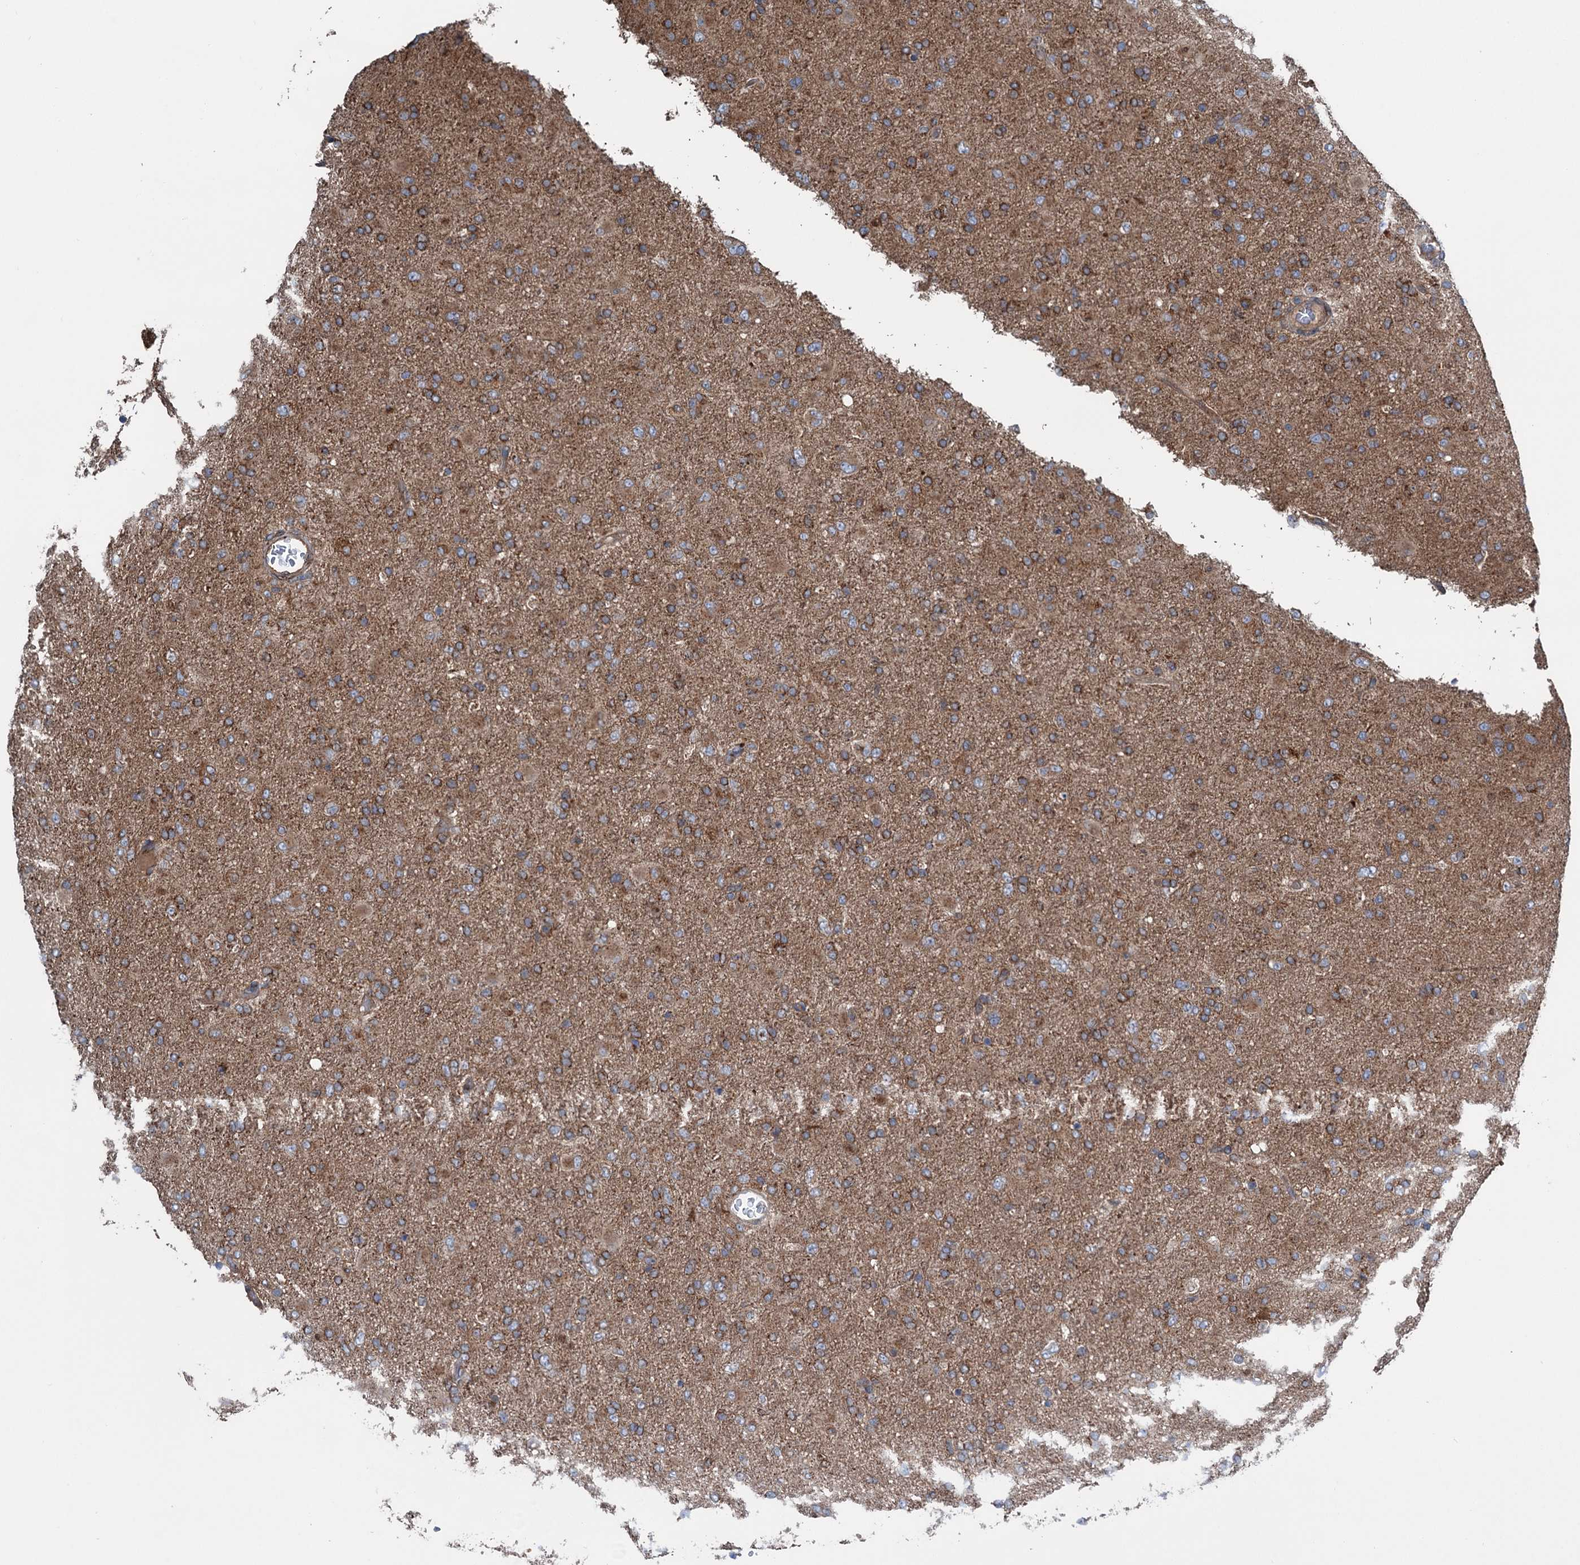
{"staining": {"intensity": "moderate", "quantity": "25%-75%", "location": "cytoplasmic/membranous"}, "tissue": "glioma", "cell_type": "Tumor cells", "image_type": "cancer", "snomed": [{"axis": "morphology", "description": "Glioma, malignant, Low grade"}, {"axis": "topography", "description": "Brain"}], "caption": "Moderate cytoplasmic/membranous protein expression is seen in about 25%-75% of tumor cells in malignant glioma (low-grade).", "gene": "CALCOCO1", "patient": {"sex": "male", "age": 65}}